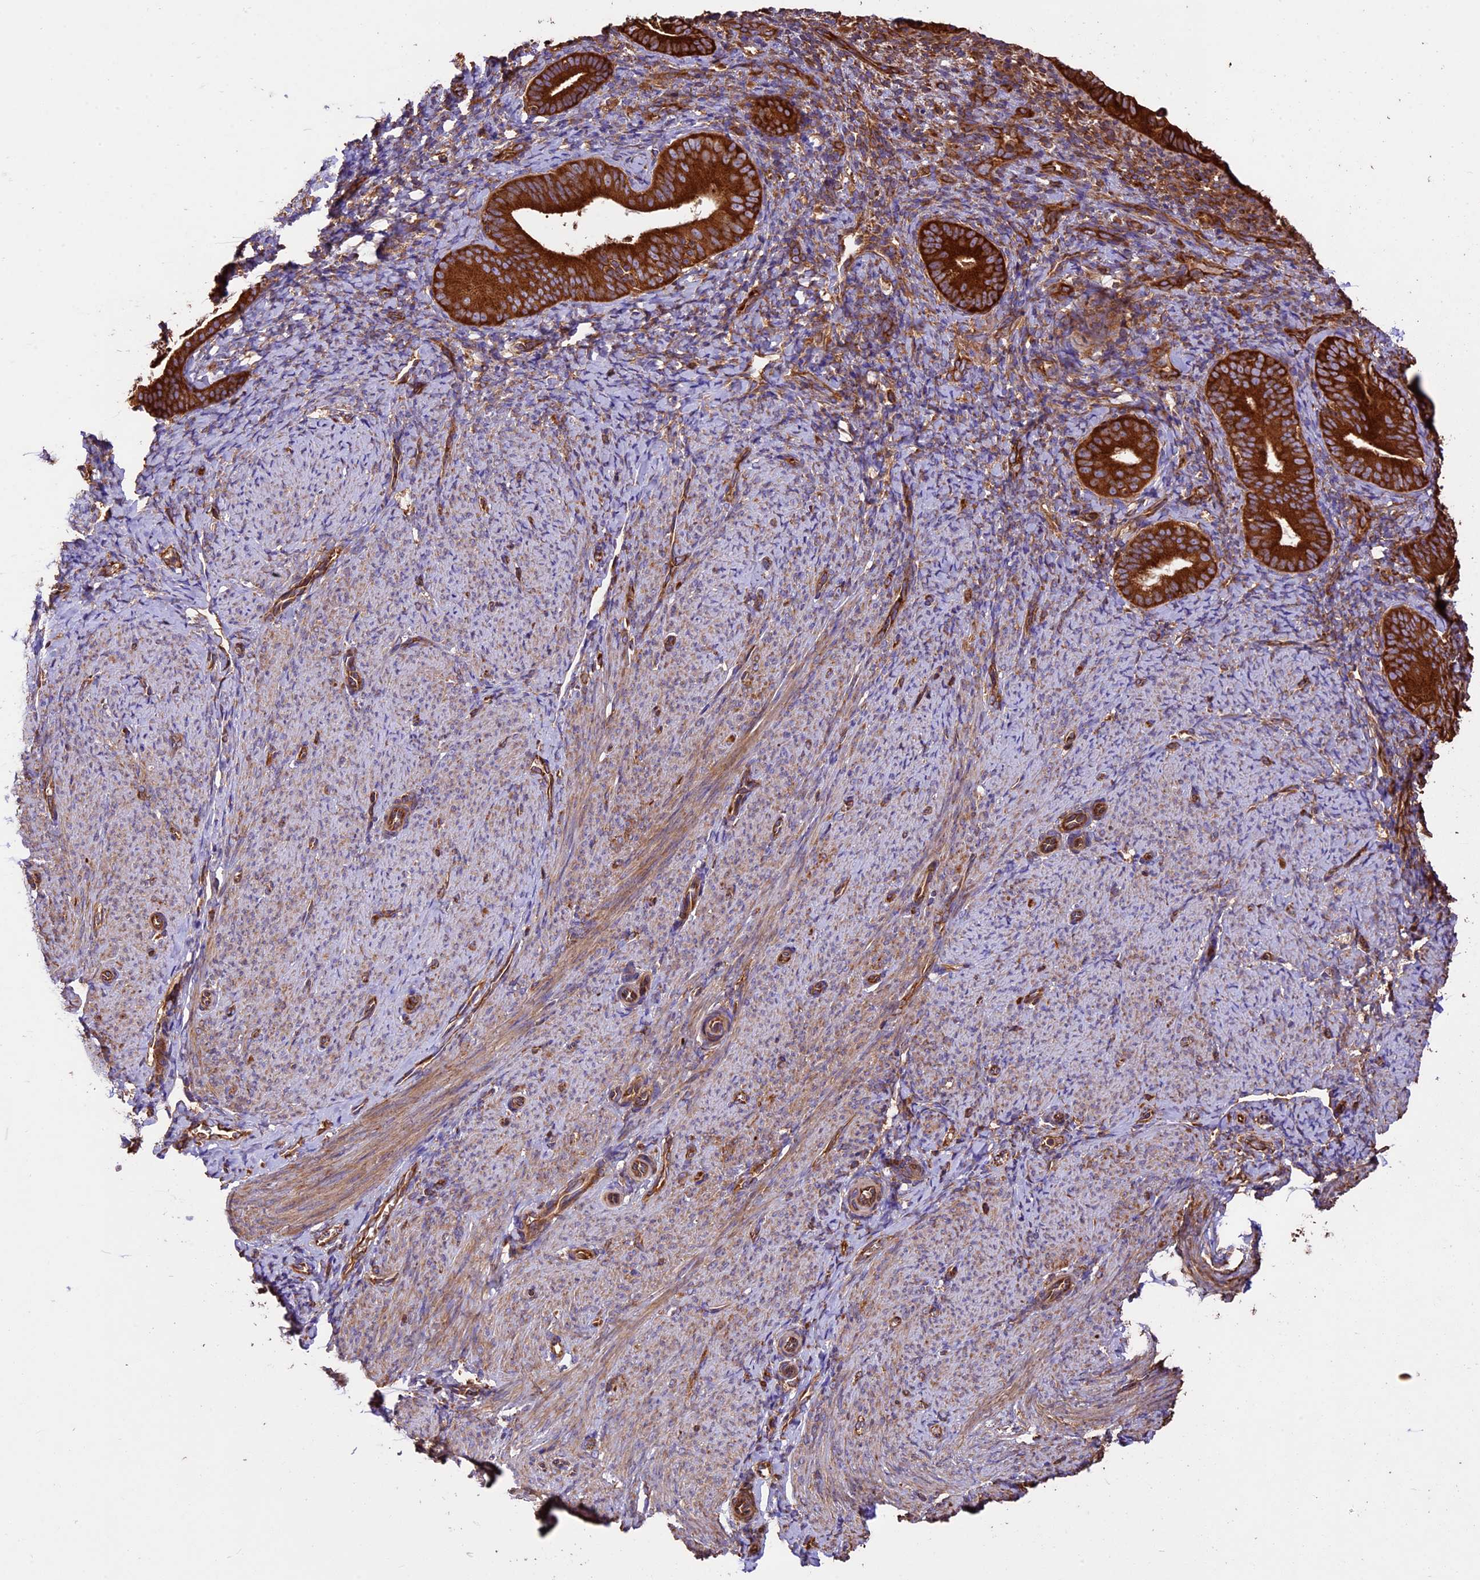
{"staining": {"intensity": "strong", "quantity": ">75%", "location": "cytoplasmic/membranous"}, "tissue": "endometrium", "cell_type": "Cells in endometrial stroma", "image_type": "normal", "snomed": [{"axis": "morphology", "description": "Normal tissue, NOS"}, {"axis": "topography", "description": "Endometrium"}], "caption": "Protein staining by IHC exhibits strong cytoplasmic/membranous expression in approximately >75% of cells in endometrial stroma in benign endometrium.", "gene": "KARS1", "patient": {"sex": "female", "age": 65}}